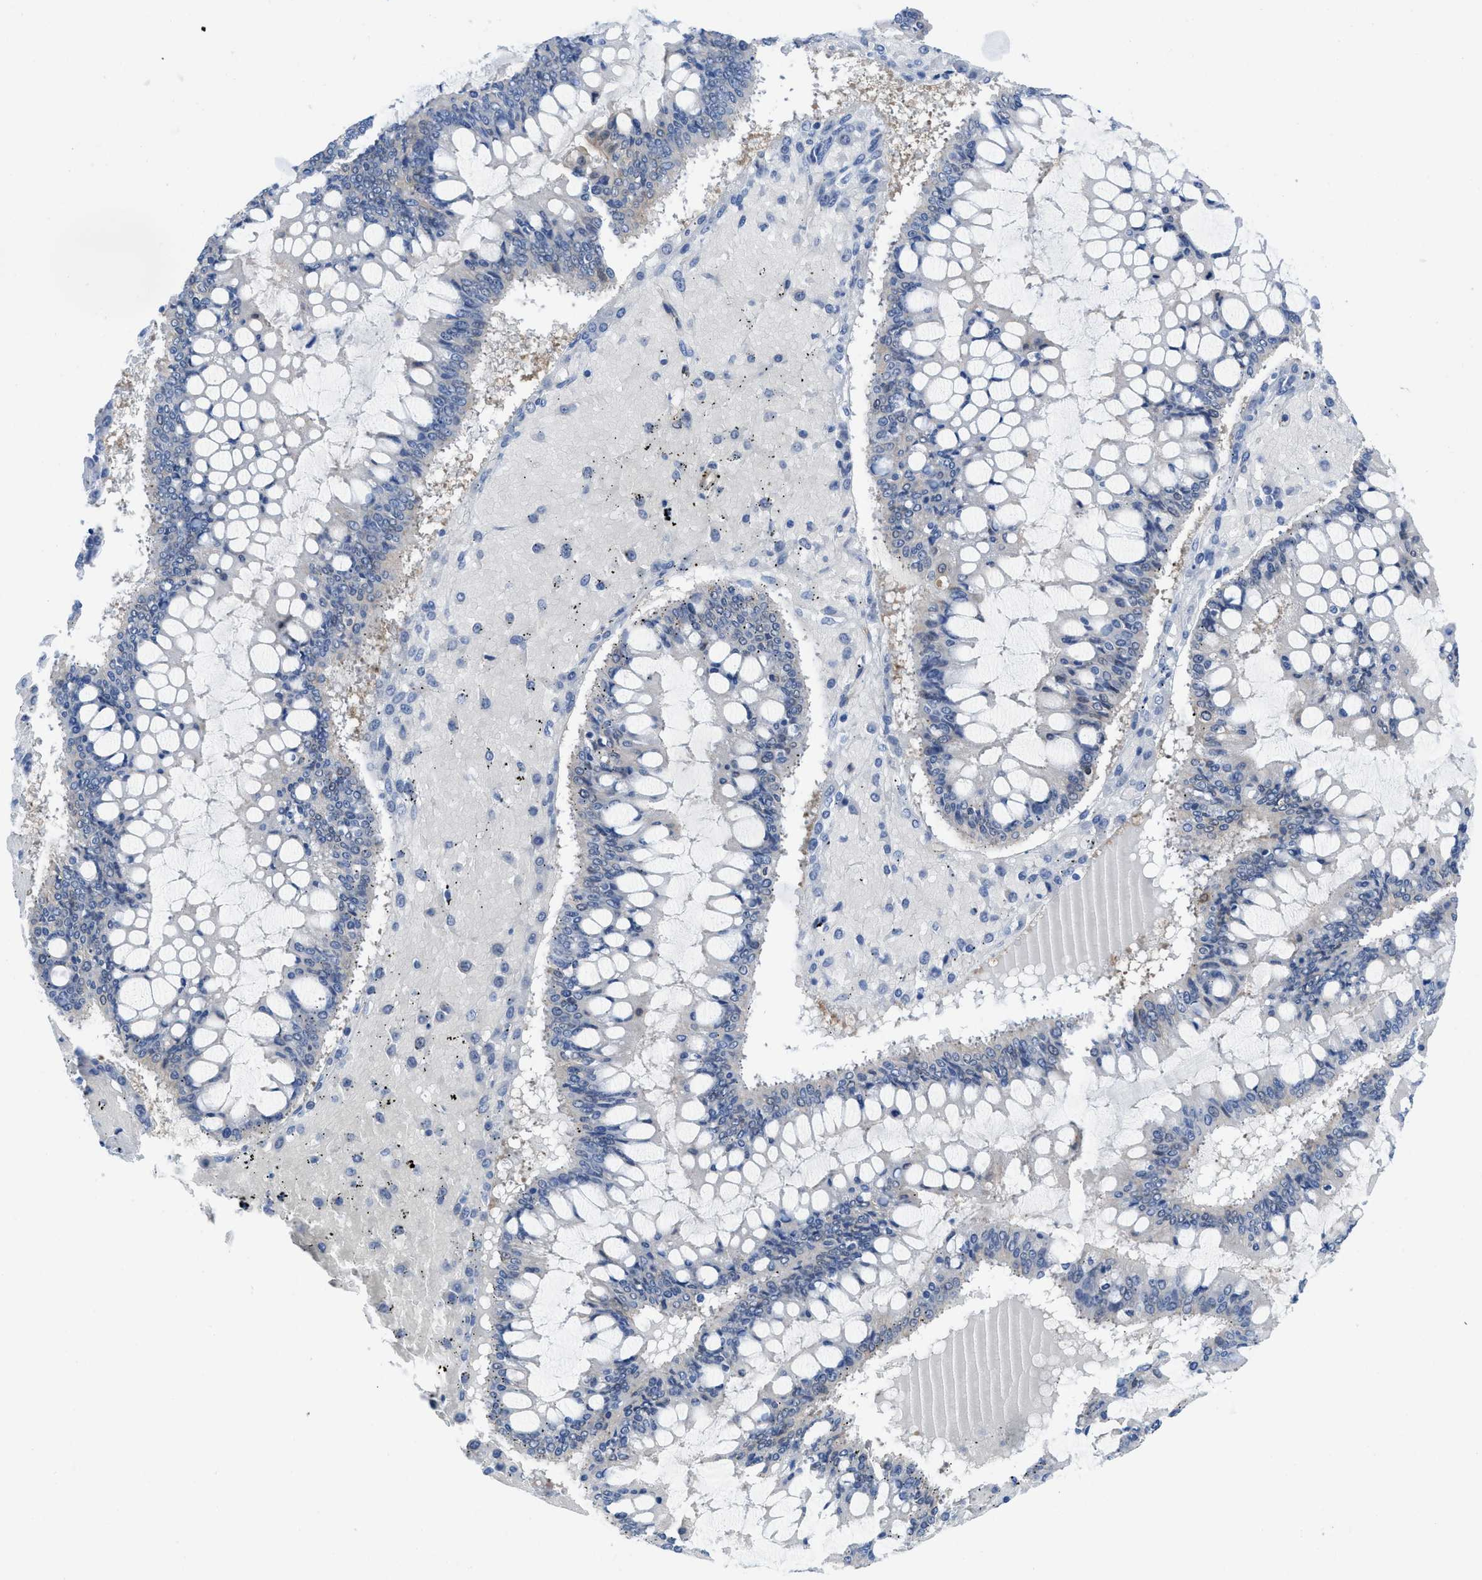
{"staining": {"intensity": "negative", "quantity": "none", "location": "none"}, "tissue": "ovarian cancer", "cell_type": "Tumor cells", "image_type": "cancer", "snomed": [{"axis": "morphology", "description": "Cystadenocarcinoma, mucinous, NOS"}, {"axis": "topography", "description": "Ovary"}], "caption": "High power microscopy image of an immunohistochemistry (IHC) histopathology image of mucinous cystadenocarcinoma (ovarian), revealing no significant positivity in tumor cells. (DAB (3,3'-diaminobenzidine) immunohistochemistry (IHC) visualized using brightfield microscopy, high magnification).", "gene": "PDLIM5", "patient": {"sex": "female", "age": 73}}